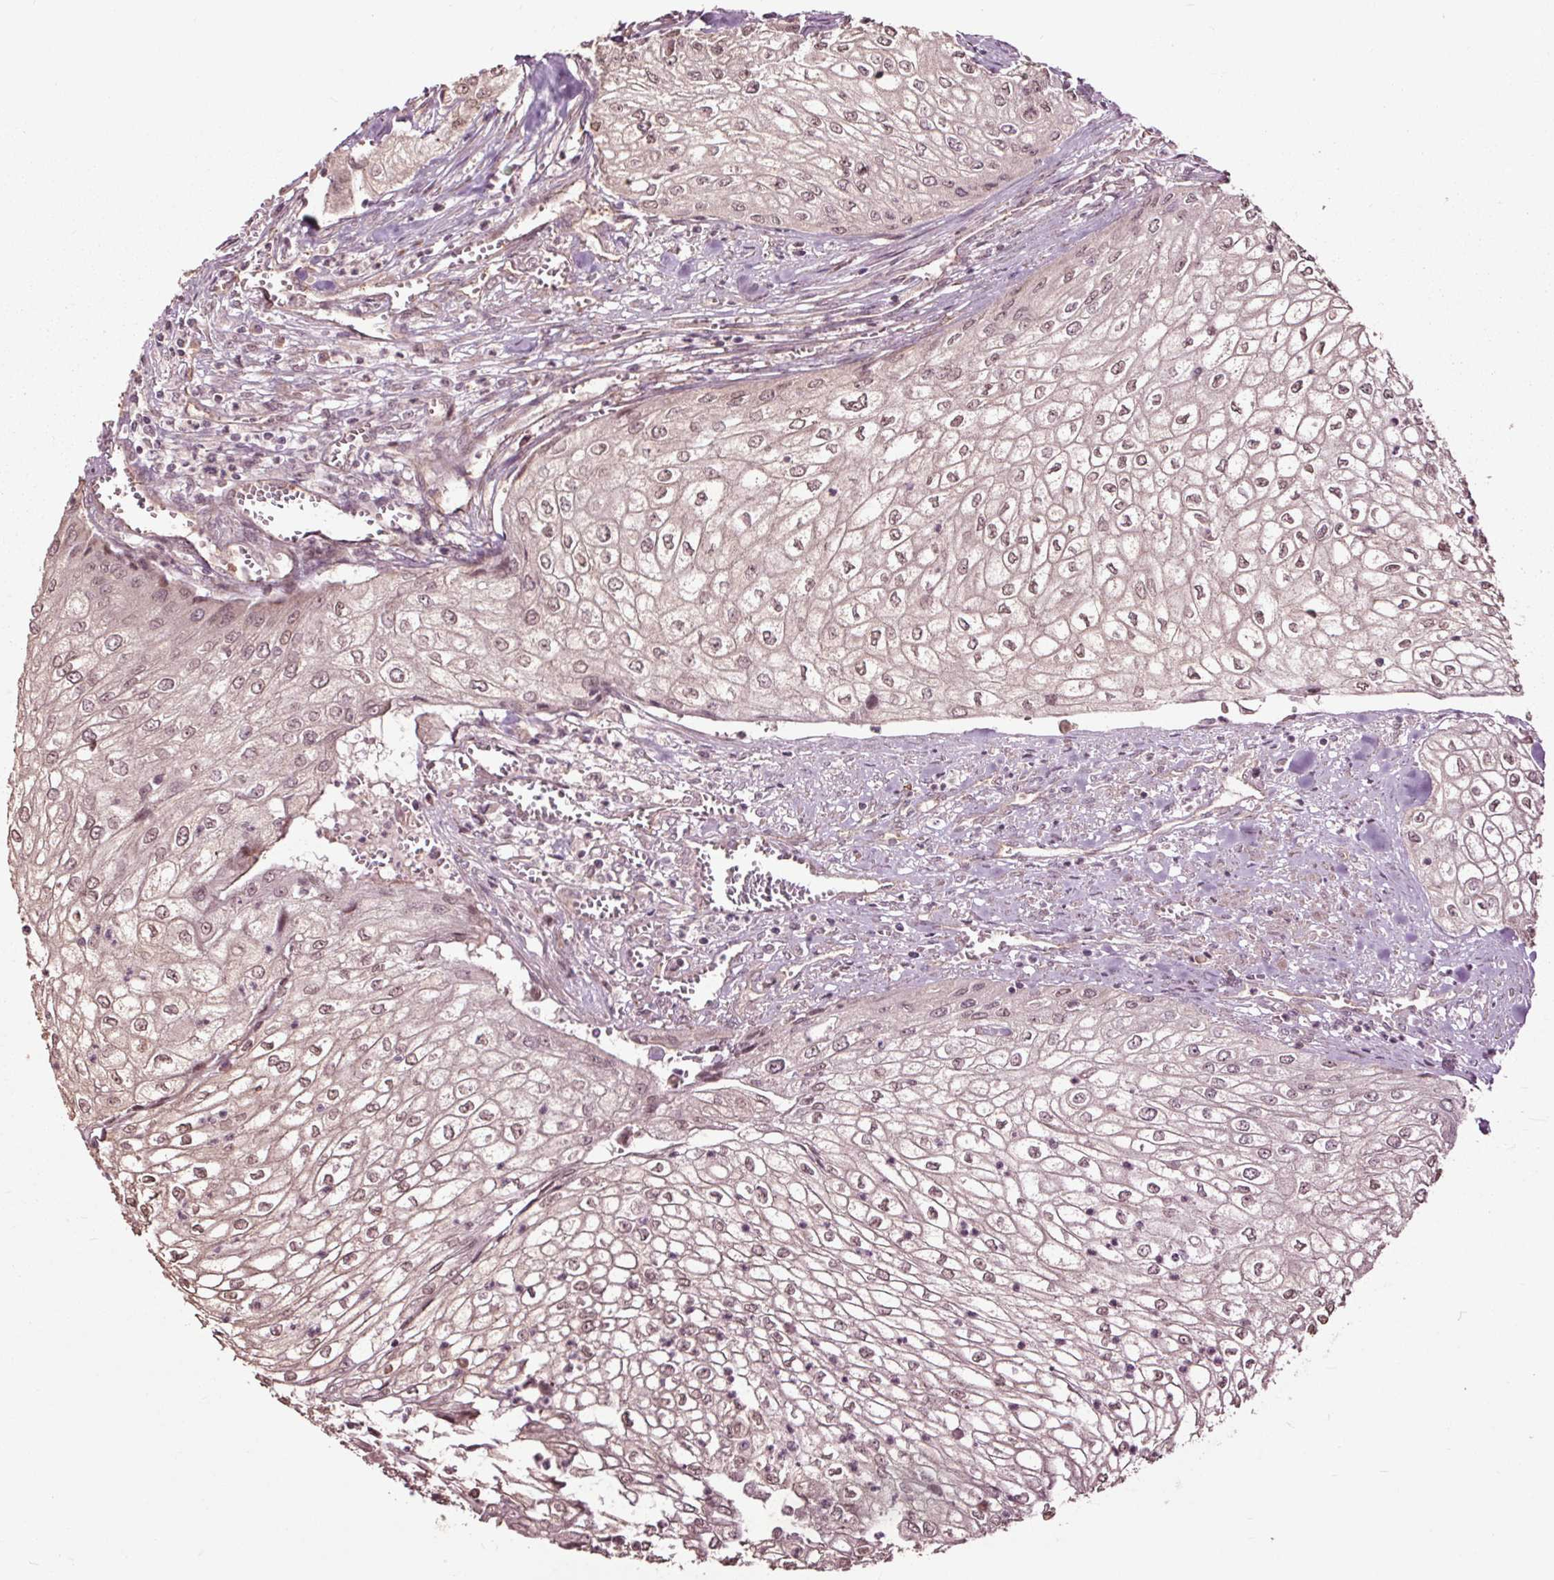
{"staining": {"intensity": "weak", "quantity": ">75%", "location": "cytoplasmic/membranous,nuclear"}, "tissue": "urothelial cancer", "cell_type": "Tumor cells", "image_type": "cancer", "snomed": [{"axis": "morphology", "description": "Urothelial carcinoma, High grade"}, {"axis": "topography", "description": "Urinary bladder"}], "caption": "Immunohistochemical staining of human urothelial cancer demonstrates low levels of weak cytoplasmic/membranous and nuclear protein expression in about >75% of tumor cells.", "gene": "CEP95", "patient": {"sex": "male", "age": 62}}